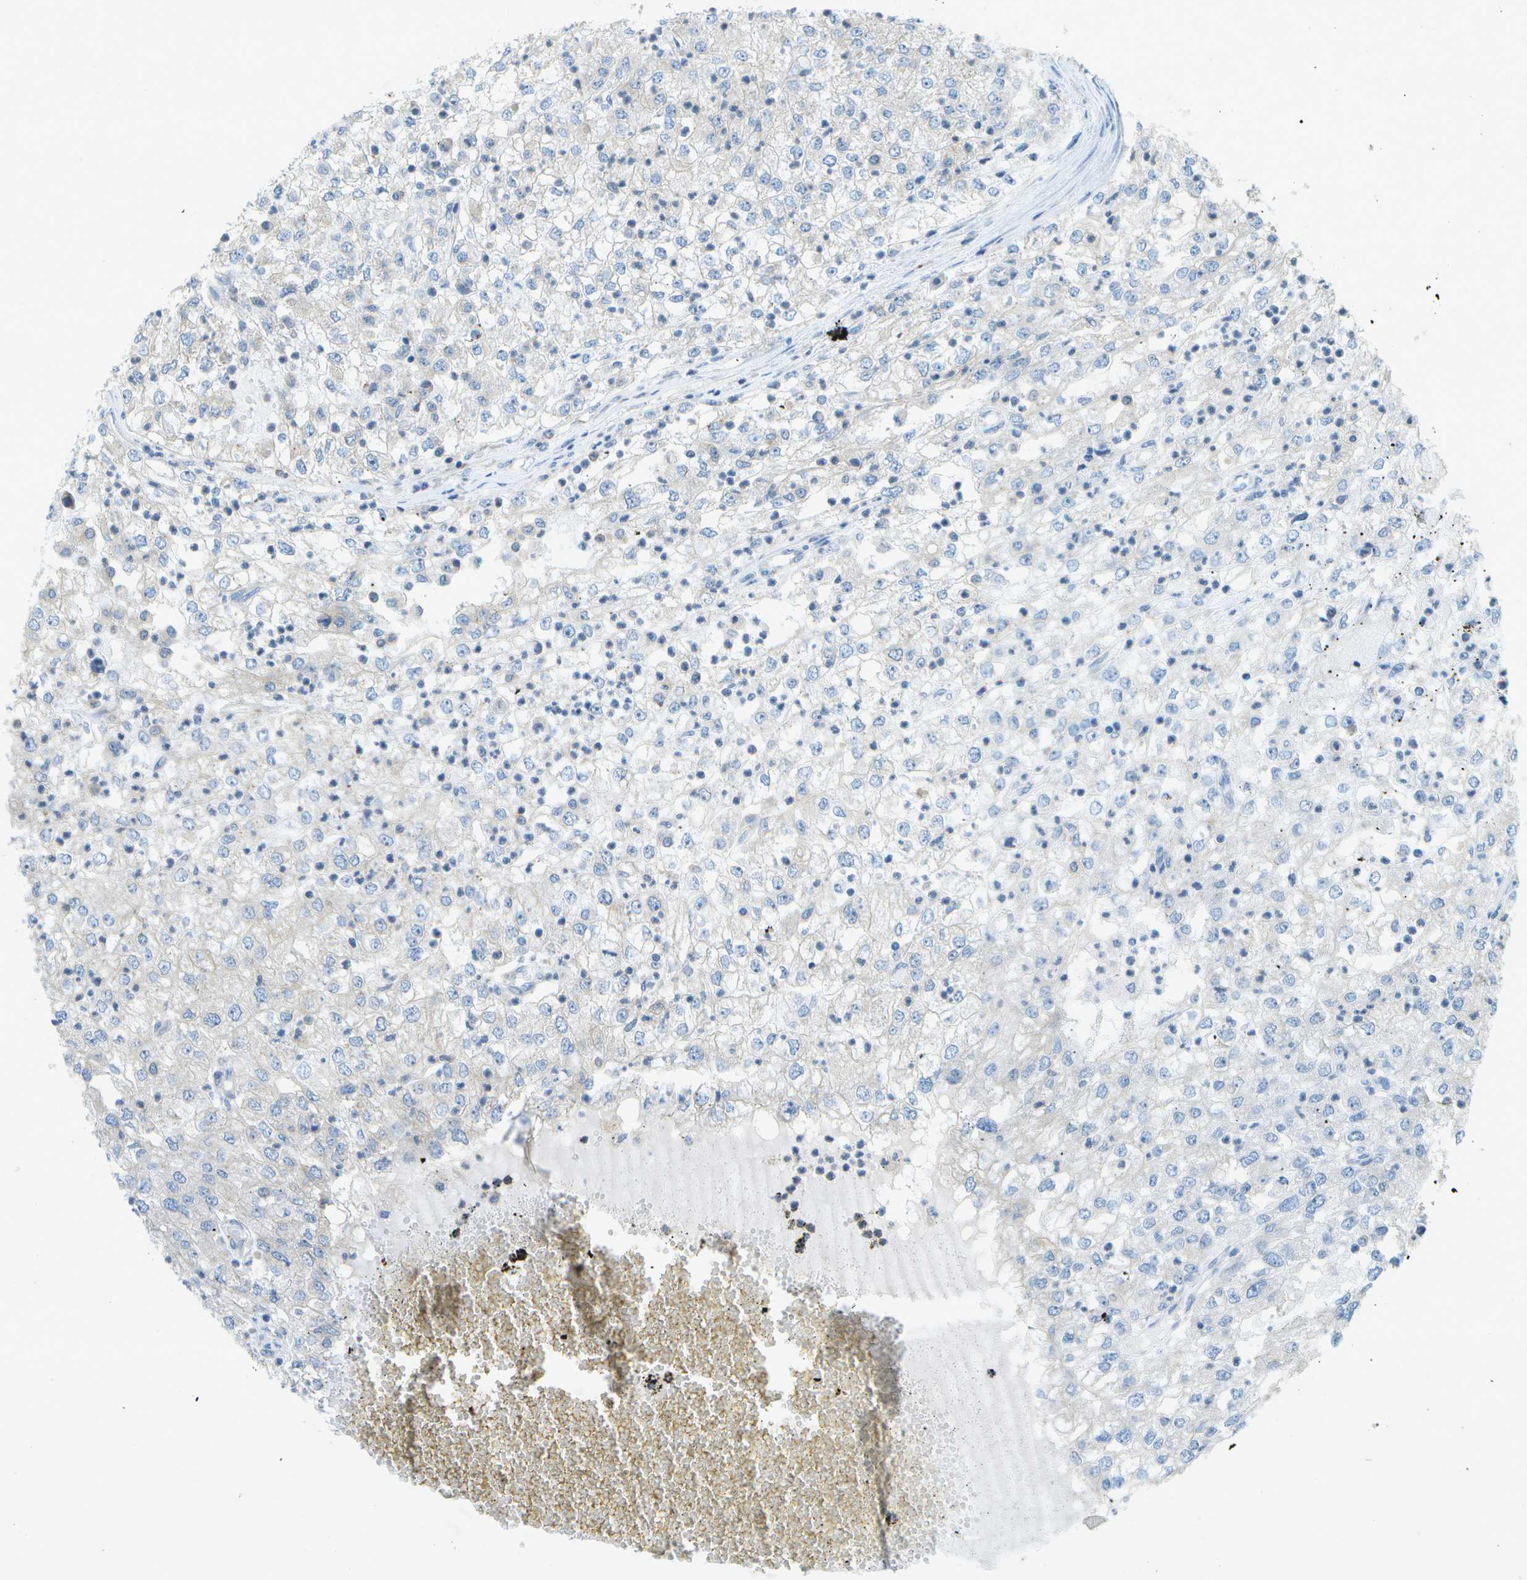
{"staining": {"intensity": "negative", "quantity": "none", "location": "none"}, "tissue": "renal cancer", "cell_type": "Tumor cells", "image_type": "cancer", "snomed": [{"axis": "morphology", "description": "Adenocarcinoma, NOS"}, {"axis": "topography", "description": "Kidney"}], "caption": "This is a micrograph of immunohistochemistry staining of adenocarcinoma (renal), which shows no expression in tumor cells.", "gene": "WNK2", "patient": {"sex": "female", "age": 54}}